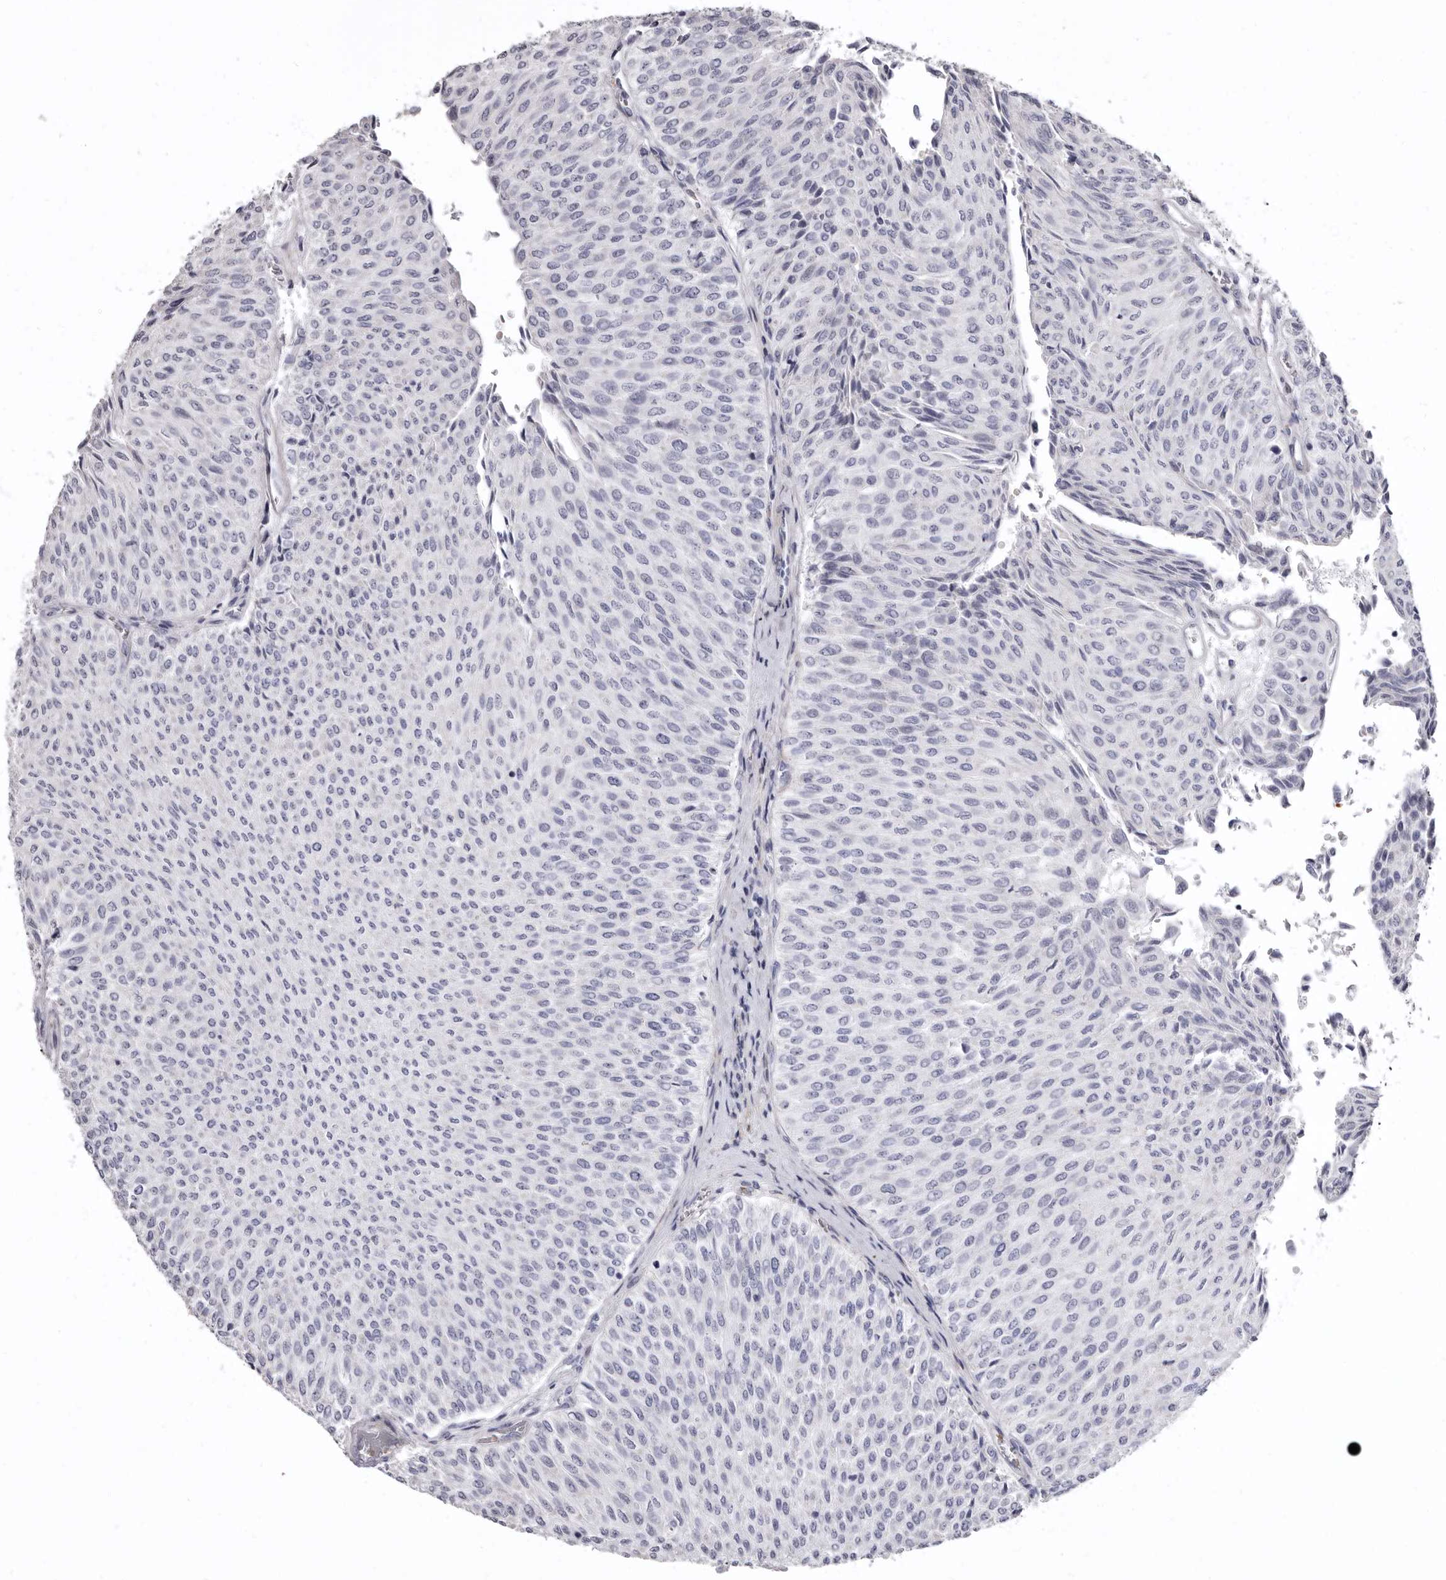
{"staining": {"intensity": "negative", "quantity": "none", "location": "none"}, "tissue": "urothelial cancer", "cell_type": "Tumor cells", "image_type": "cancer", "snomed": [{"axis": "morphology", "description": "Urothelial carcinoma, Low grade"}, {"axis": "topography", "description": "Urinary bladder"}], "caption": "Micrograph shows no protein staining in tumor cells of urothelial cancer tissue.", "gene": "AIDA", "patient": {"sex": "male", "age": 78}}